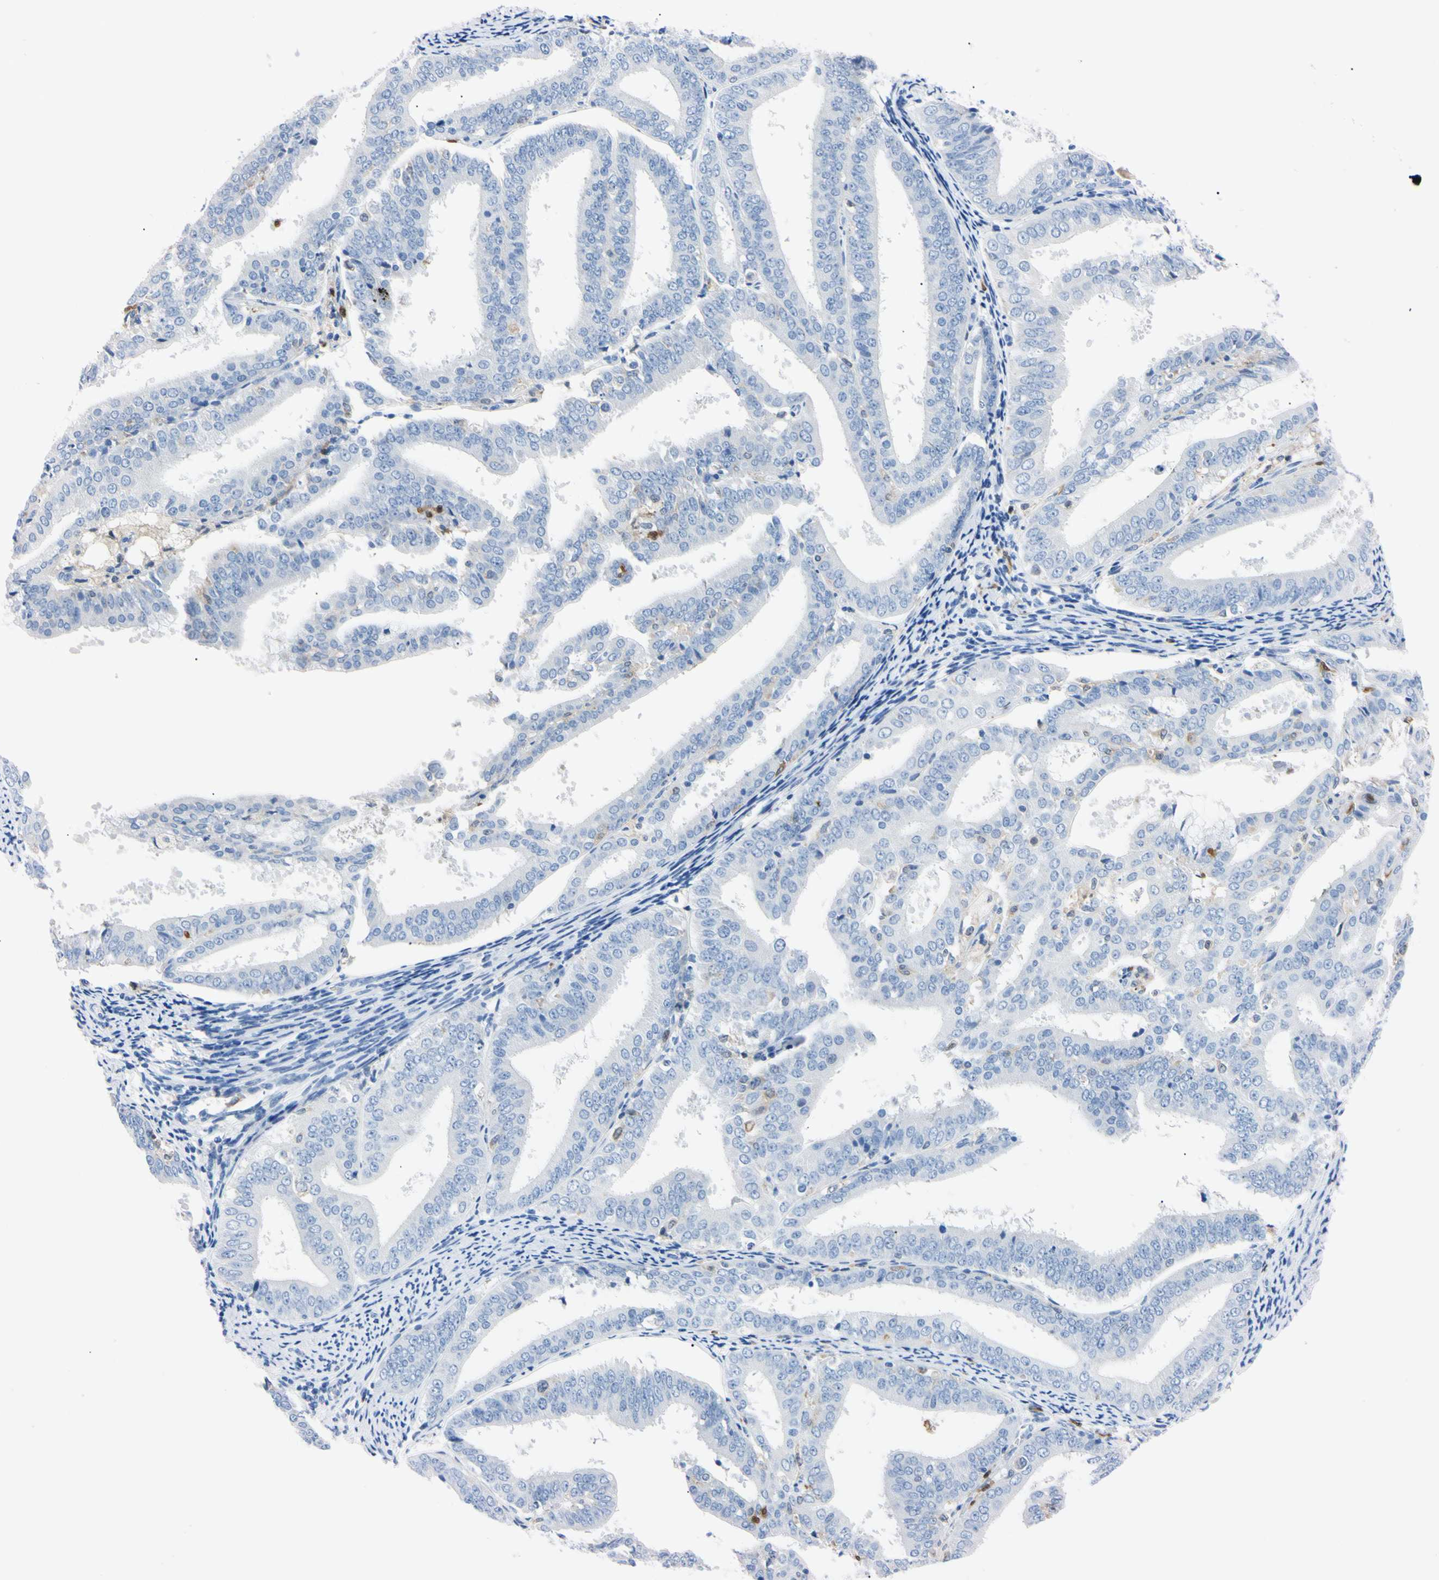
{"staining": {"intensity": "negative", "quantity": "none", "location": "none"}, "tissue": "endometrial cancer", "cell_type": "Tumor cells", "image_type": "cancer", "snomed": [{"axis": "morphology", "description": "Adenocarcinoma, NOS"}, {"axis": "topography", "description": "Endometrium"}], "caption": "Immunohistochemical staining of human adenocarcinoma (endometrial) exhibits no significant expression in tumor cells.", "gene": "NCF4", "patient": {"sex": "female", "age": 63}}